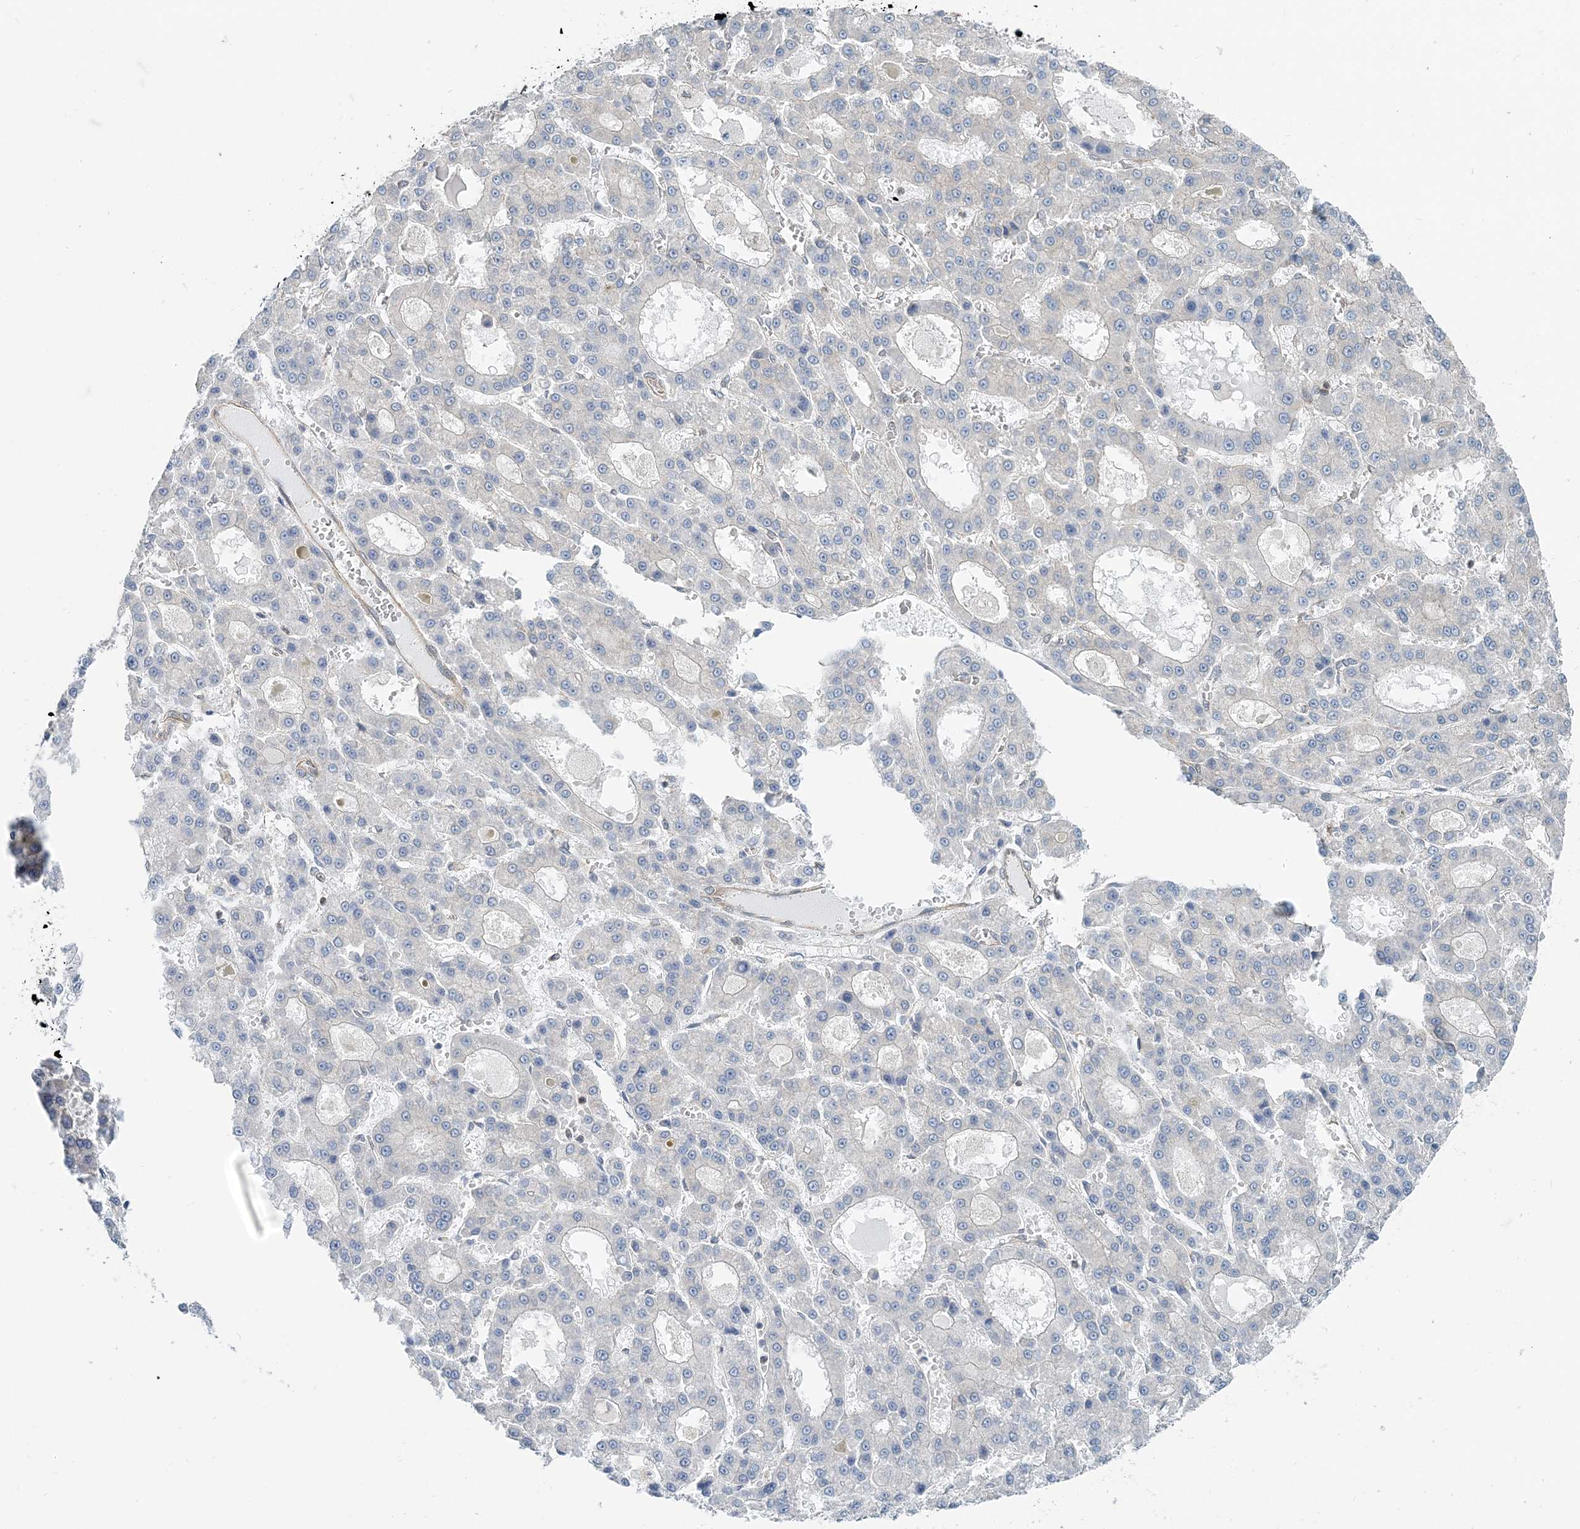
{"staining": {"intensity": "negative", "quantity": "none", "location": "none"}, "tissue": "liver cancer", "cell_type": "Tumor cells", "image_type": "cancer", "snomed": [{"axis": "morphology", "description": "Carcinoma, Hepatocellular, NOS"}, {"axis": "topography", "description": "Liver"}], "caption": "Tumor cells show no significant protein staining in liver cancer (hepatocellular carcinoma).", "gene": "MOB4", "patient": {"sex": "male", "age": 70}}